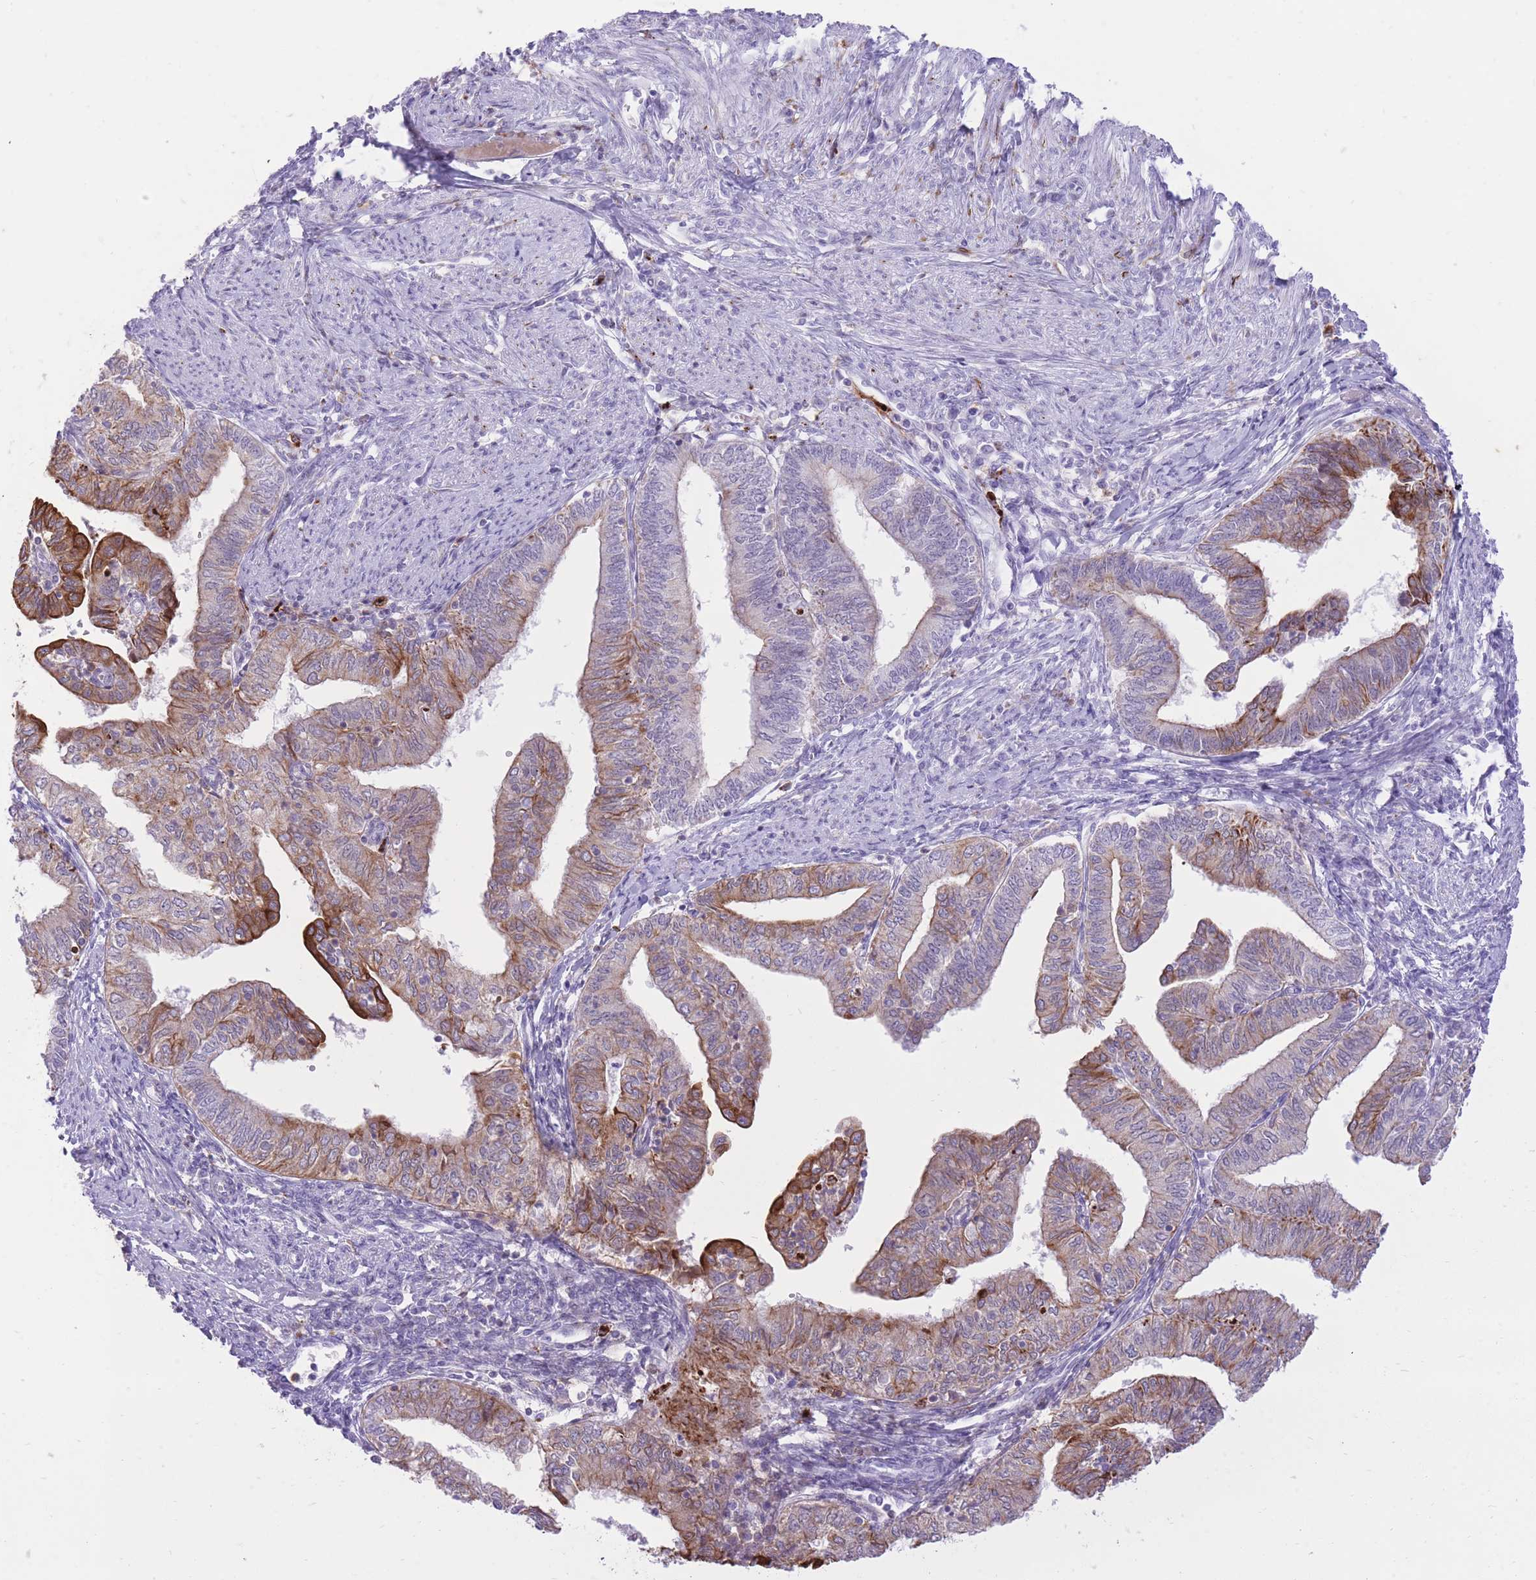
{"staining": {"intensity": "strong", "quantity": "25%-75%", "location": "cytoplasmic/membranous"}, "tissue": "endometrial cancer", "cell_type": "Tumor cells", "image_type": "cancer", "snomed": [{"axis": "morphology", "description": "Adenocarcinoma, NOS"}, {"axis": "topography", "description": "Endometrium"}], "caption": "Protein expression analysis of human endometrial cancer reveals strong cytoplasmic/membranous staining in about 25%-75% of tumor cells.", "gene": "MEIS3", "patient": {"sex": "female", "age": 66}}